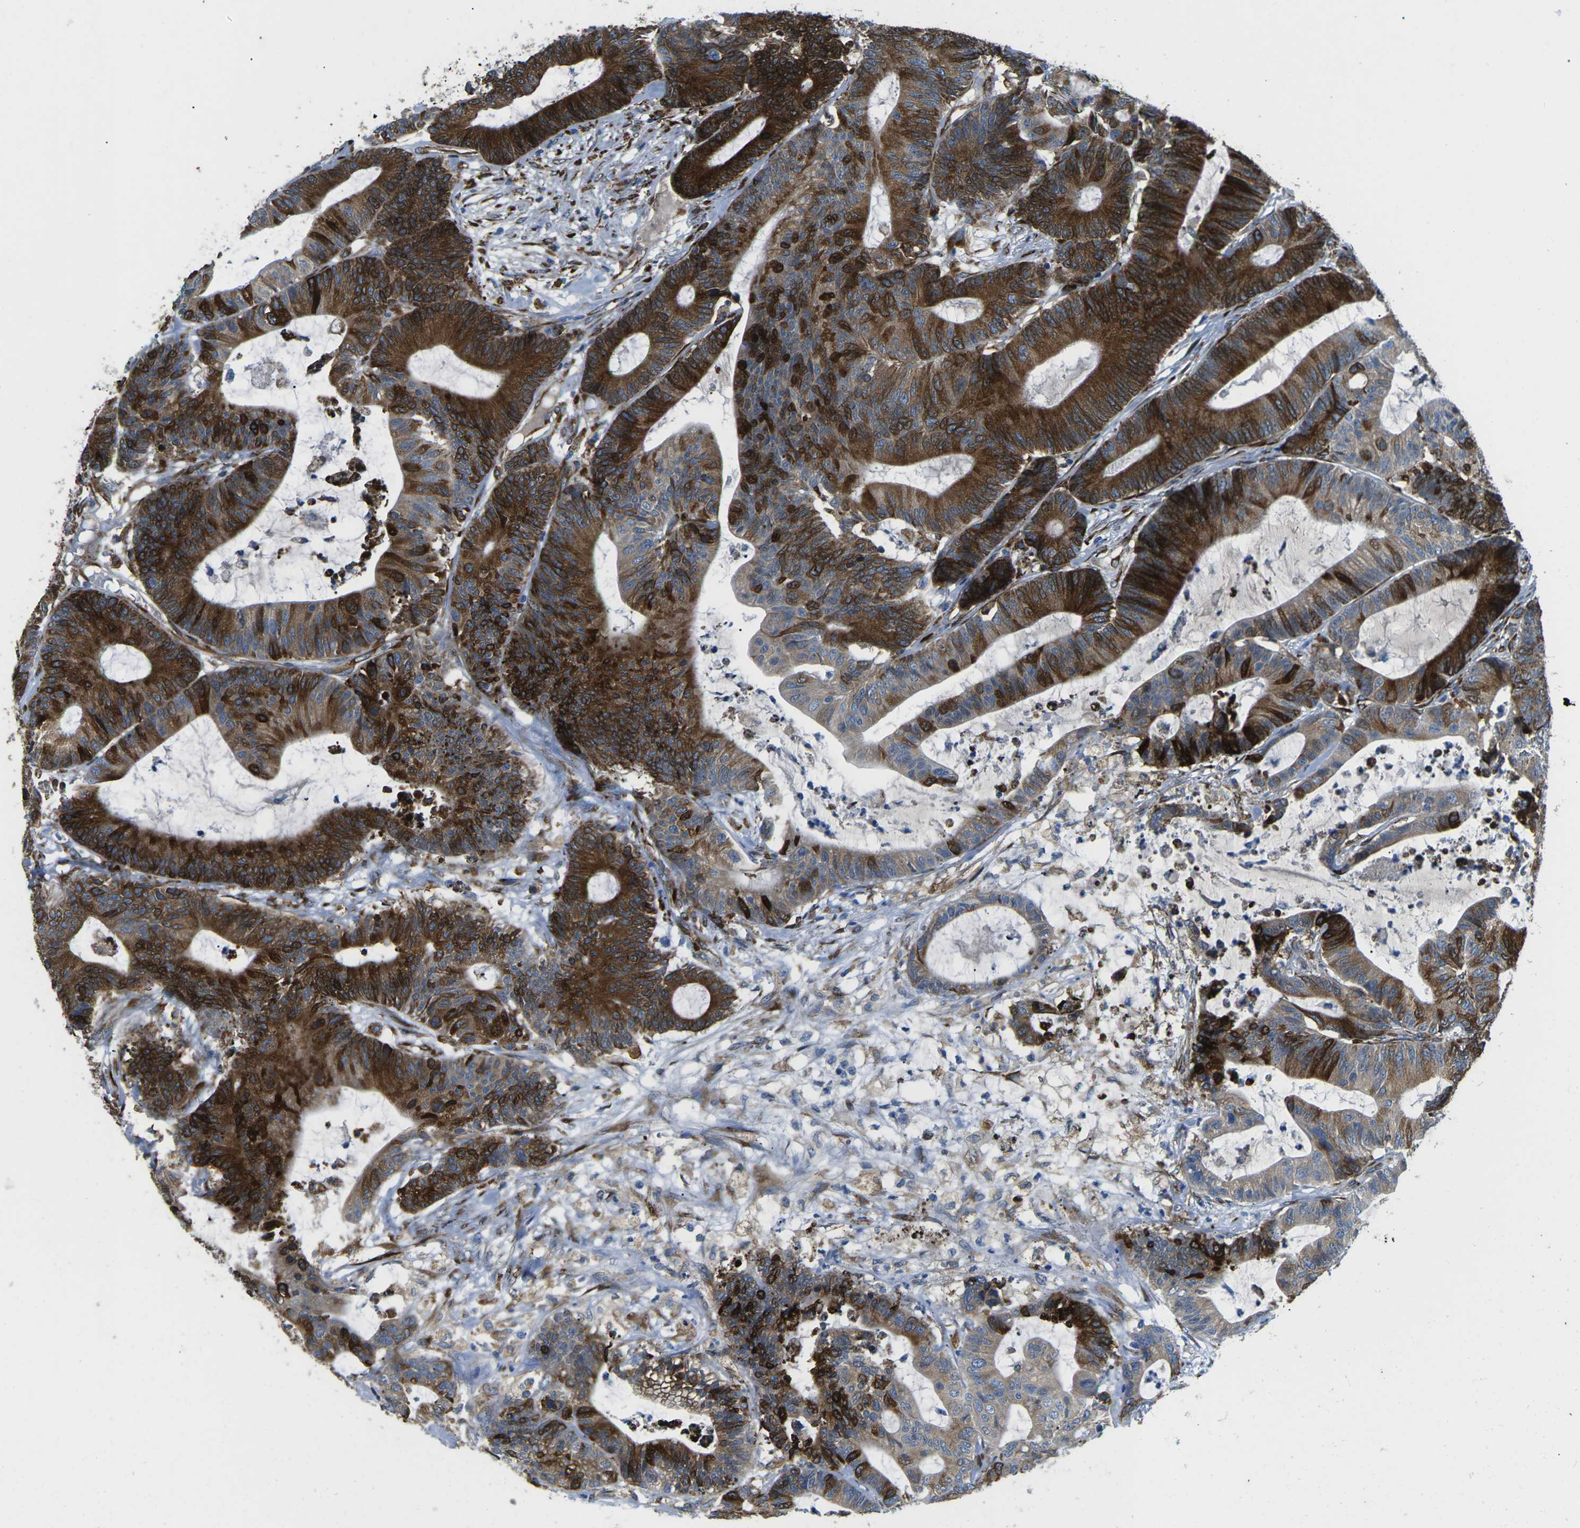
{"staining": {"intensity": "strong", "quantity": "25%-75%", "location": "cytoplasmic/membranous"}, "tissue": "colorectal cancer", "cell_type": "Tumor cells", "image_type": "cancer", "snomed": [{"axis": "morphology", "description": "Adenocarcinoma, NOS"}, {"axis": "topography", "description": "Colon"}], "caption": "Immunohistochemistry (IHC) (DAB) staining of colorectal adenocarcinoma displays strong cytoplasmic/membranous protein positivity in approximately 25%-75% of tumor cells.", "gene": "PDZD8", "patient": {"sex": "female", "age": 84}}